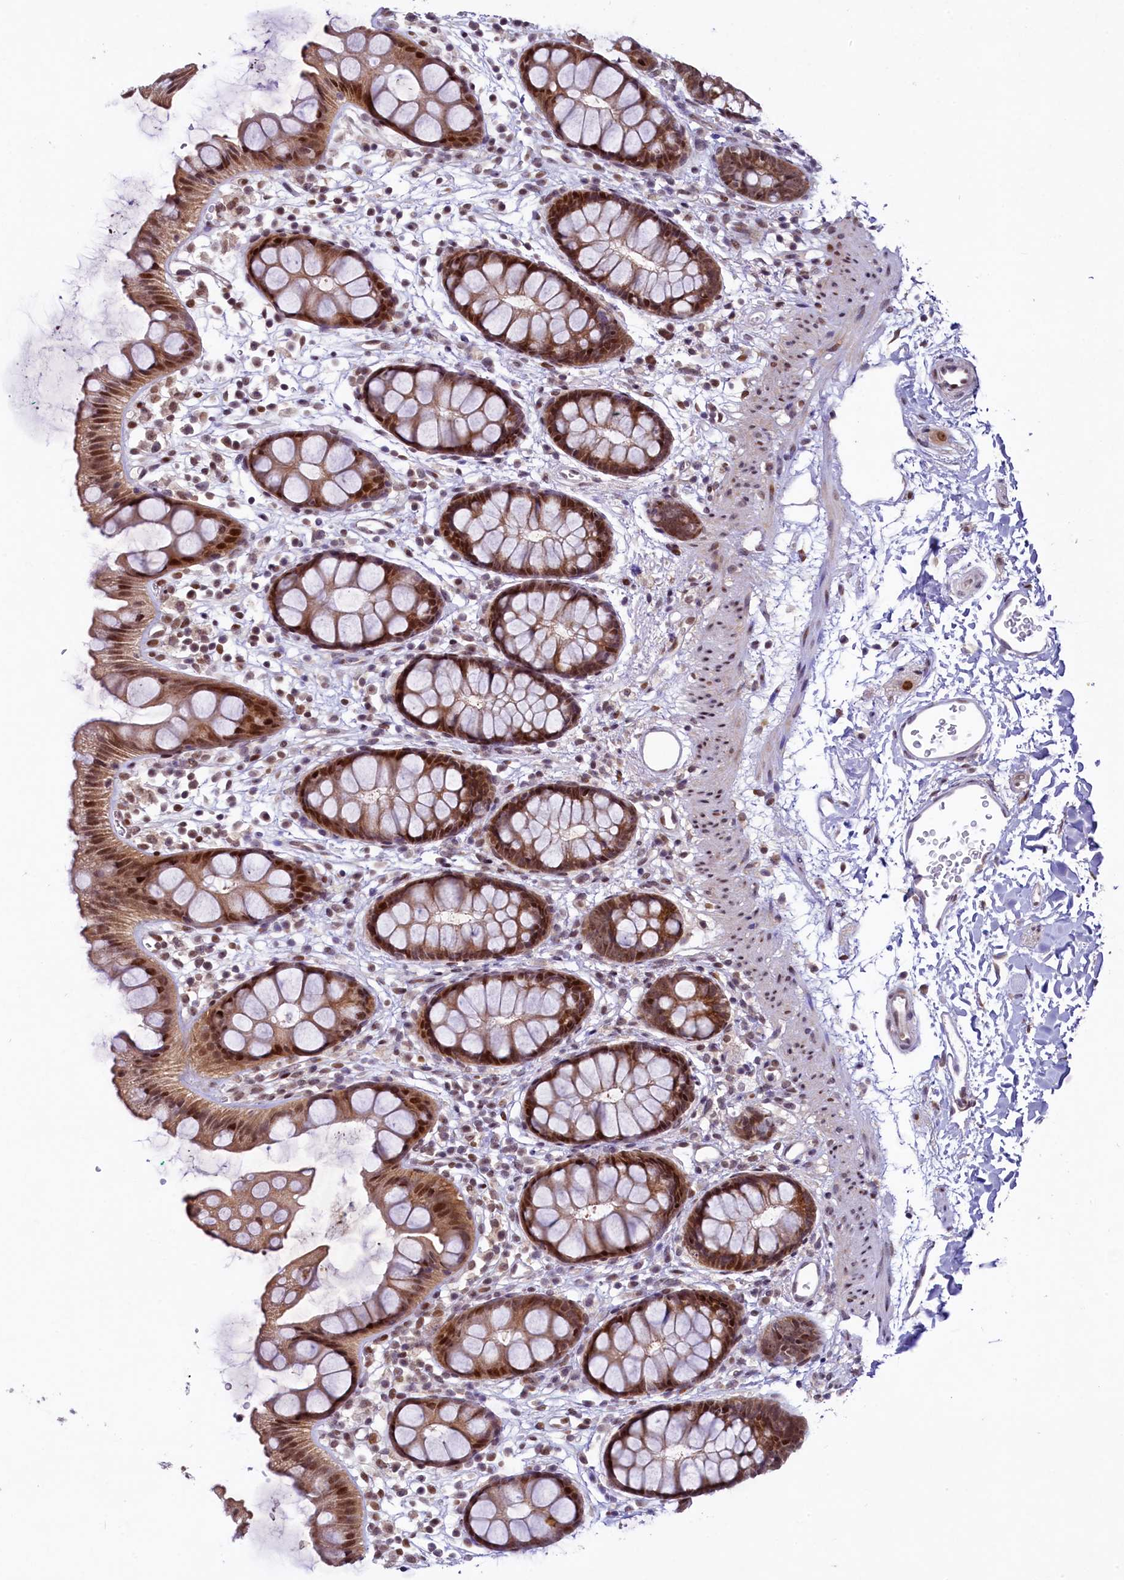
{"staining": {"intensity": "moderate", "quantity": ">75%", "location": "cytoplasmic/membranous,nuclear"}, "tissue": "rectum", "cell_type": "Glandular cells", "image_type": "normal", "snomed": [{"axis": "morphology", "description": "Normal tissue, NOS"}, {"axis": "topography", "description": "Rectum"}], "caption": "Immunohistochemical staining of unremarkable rectum exhibits >75% levels of moderate cytoplasmic/membranous,nuclear protein staining in about >75% of glandular cells.", "gene": "ANKS3", "patient": {"sex": "female", "age": 65}}